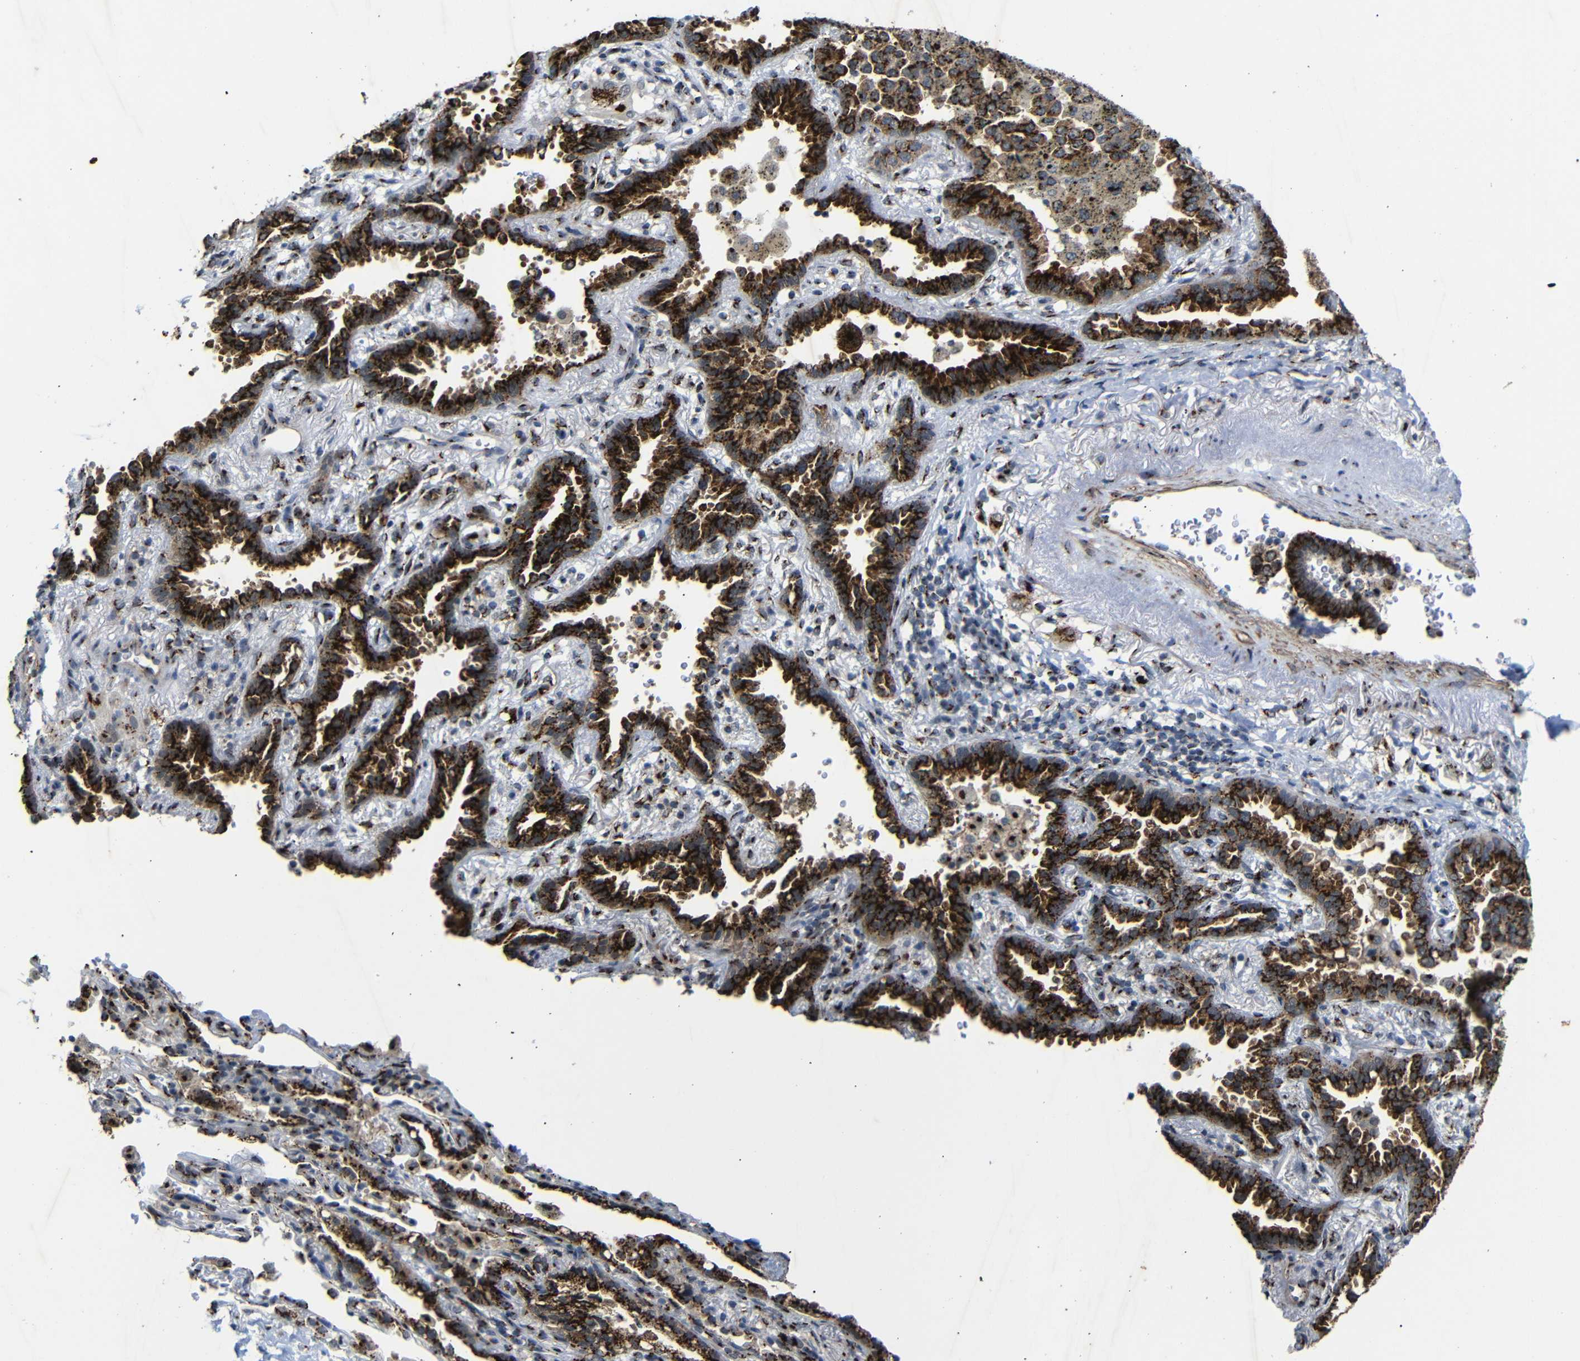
{"staining": {"intensity": "strong", "quantity": ">75%", "location": "cytoplasmic/membranous"}, "tissue": "lung cancer", "cell_type": "Tumor cells", "image_type": "cancer", "snomed": [{"axis": "morphology", "description": "Normal tissue, NOS"}, {"axis": "morphology", "description": "Adenocarcinoma, NOS"}, {"axis": "topography", "description": "Lung"}], "caption": "Strong cytoplasmic/membranous protein positivity is seen in about >75% of tumor cells in adenocarcinoma (lung).", "gene": "TGOLN2", "patient": {"sex": "male", "age": 59}}